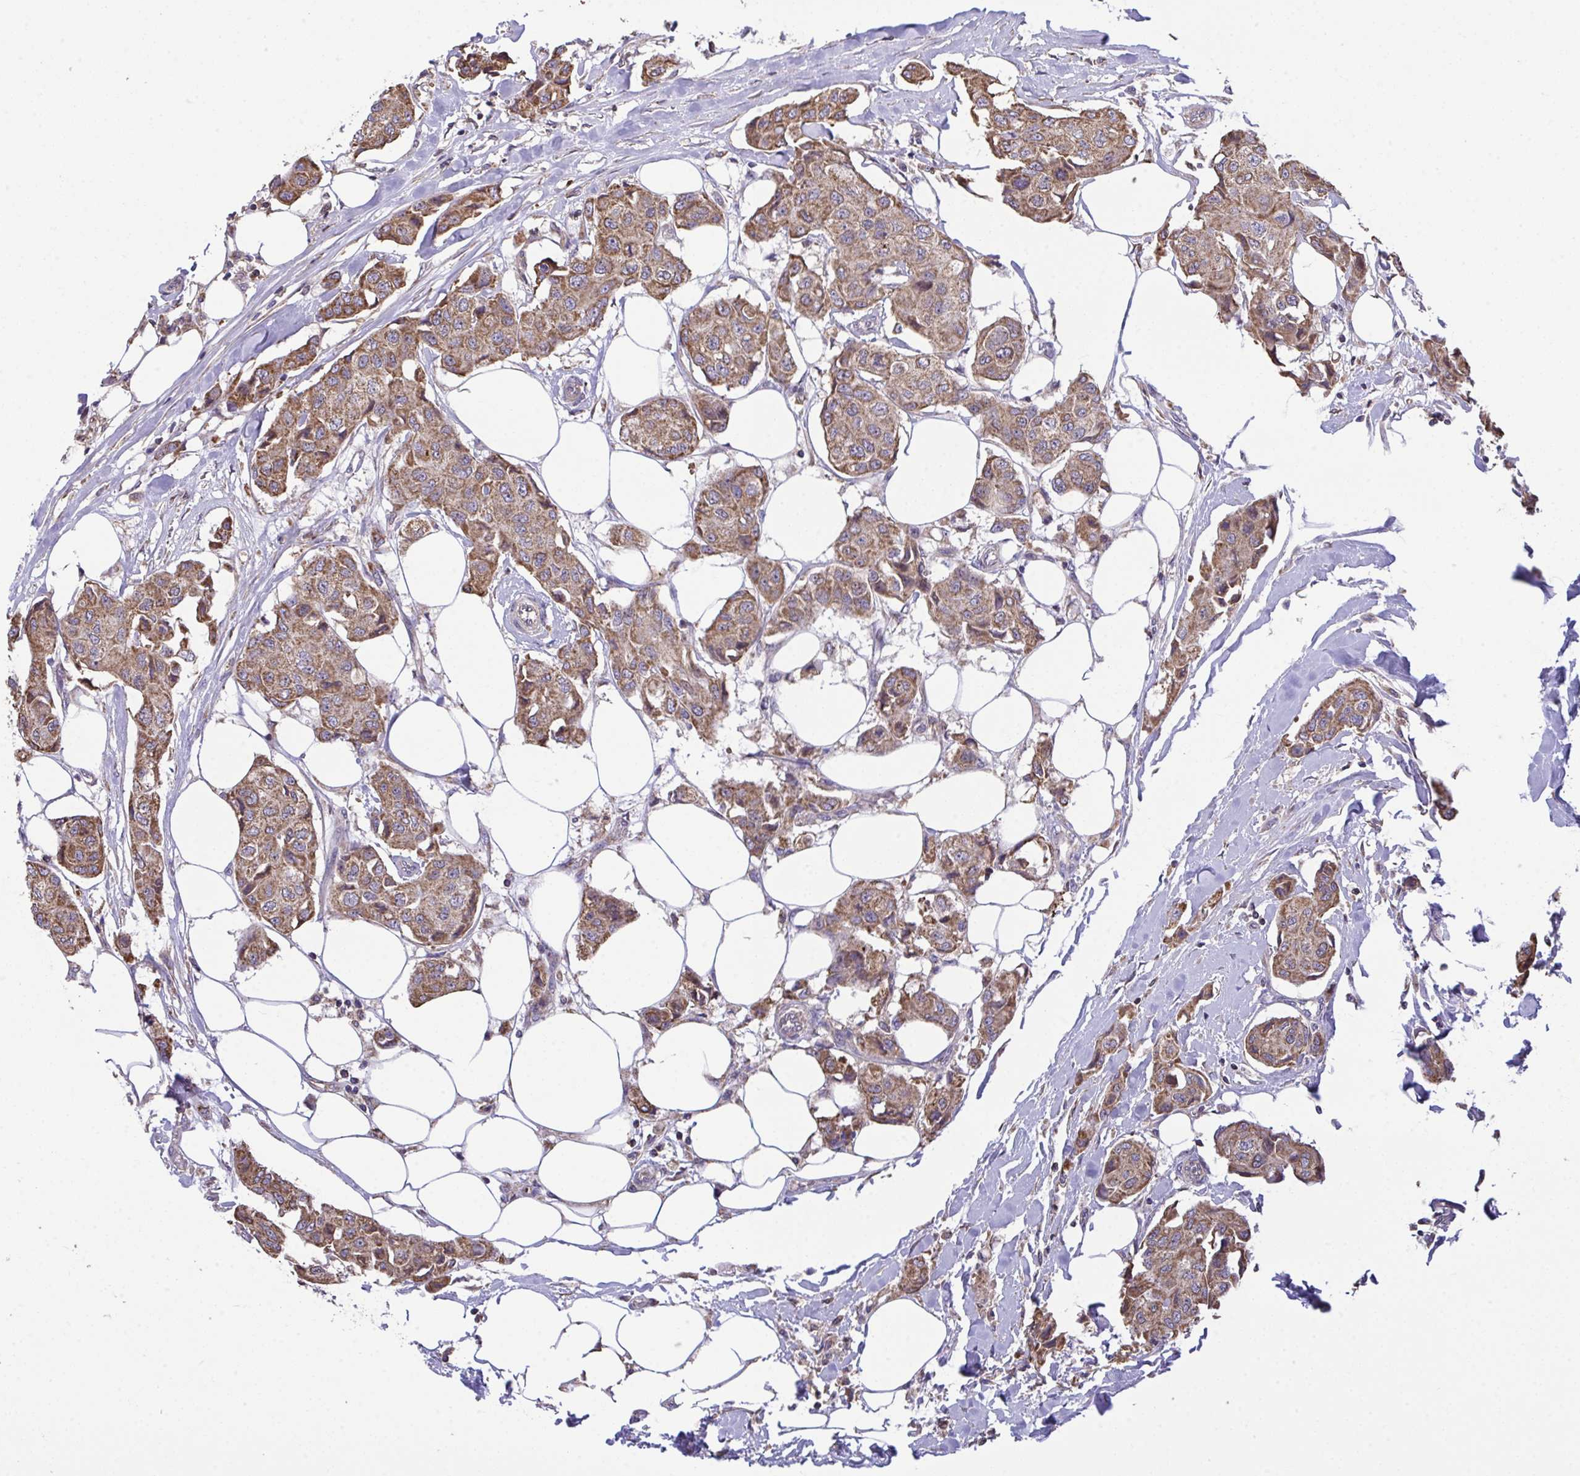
{"staining": {"intensity": "moderate", "quantity": ">75%", "location": "cytoplasmic/membranous"}, "tissue": "breast cancer", "cell_type": "Tumor cells", "image_type": "cancer", "snomed": [{"axis": "morphology", "description": "Duct carcinoma"}, {"axis": "topography", "description": "Breast"}, {"axis": "topography", "description": "Lymph node"}], "caption": "Breast cancer (invasive ductal carcinoma) stained for a protein shows moderate cytoplasmic/membranous positivity in tumor cells.", "gene": "PPM1H", "patient": {"sex": "female", "age": 80}}